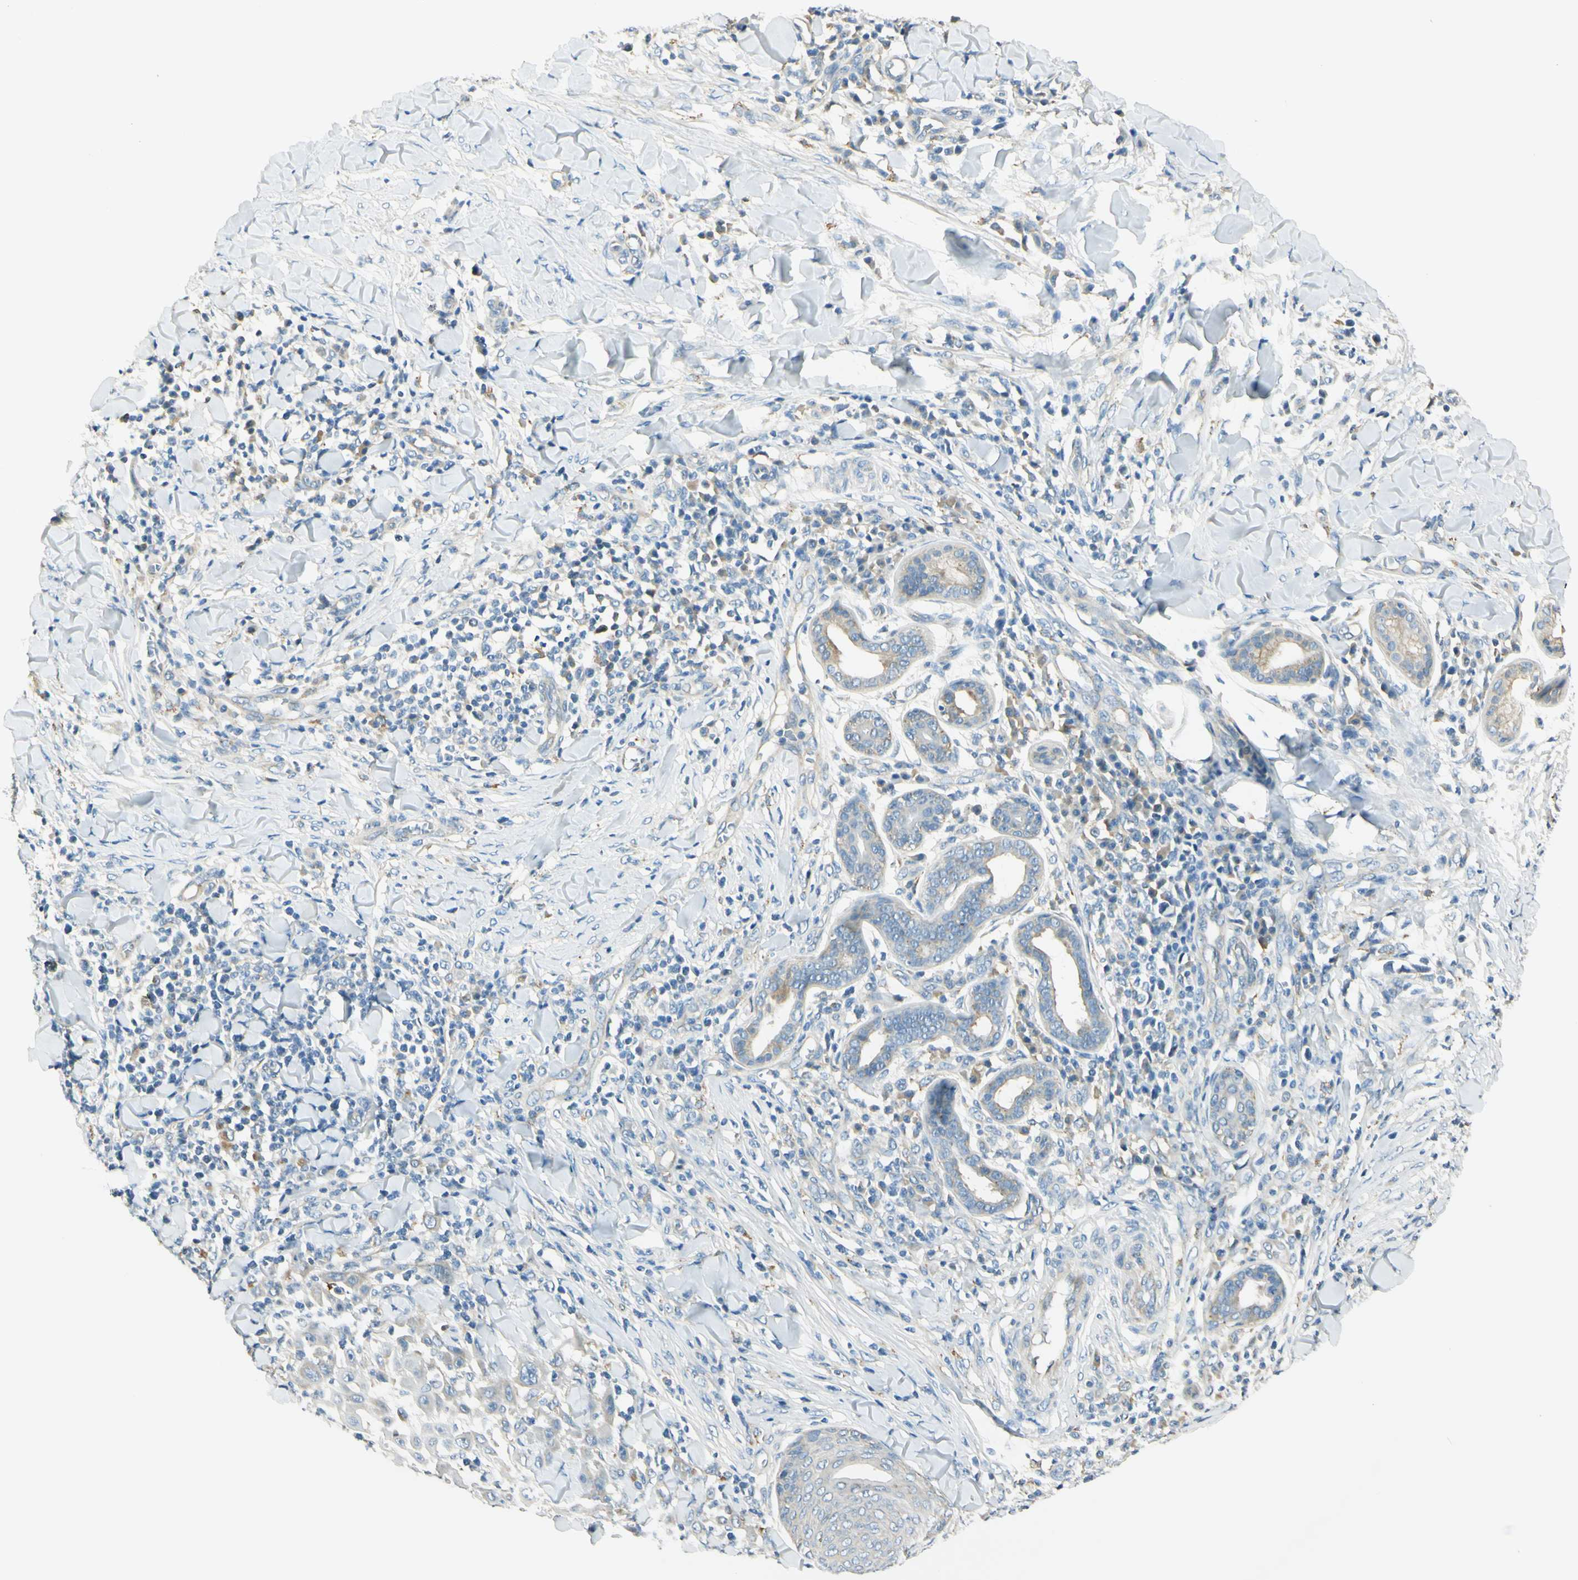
{"staining": {"intensity": "weak", "quantity": "25%-75%", "location": "cytoplasmic/membranous"}, "tissue": "skin cancer", "cell_type": "Tumor cells", "image_type": "cancer", "snomed": [{"axis": "morphology", "description": "Squamous cell carcinoma, NOS"}, {"axis": "topography", "description": "Skin"}], "caption": "A histopathology image showing weak cytoplasmic/membranous positivity in approximately 25%-75% of tumor cells in skin cancer (squamous cell carcinoma), as visualized by brown immunohistochemical staining.", "gene": "LAMA3", "patient": {"sex": "male", "age": 24}}